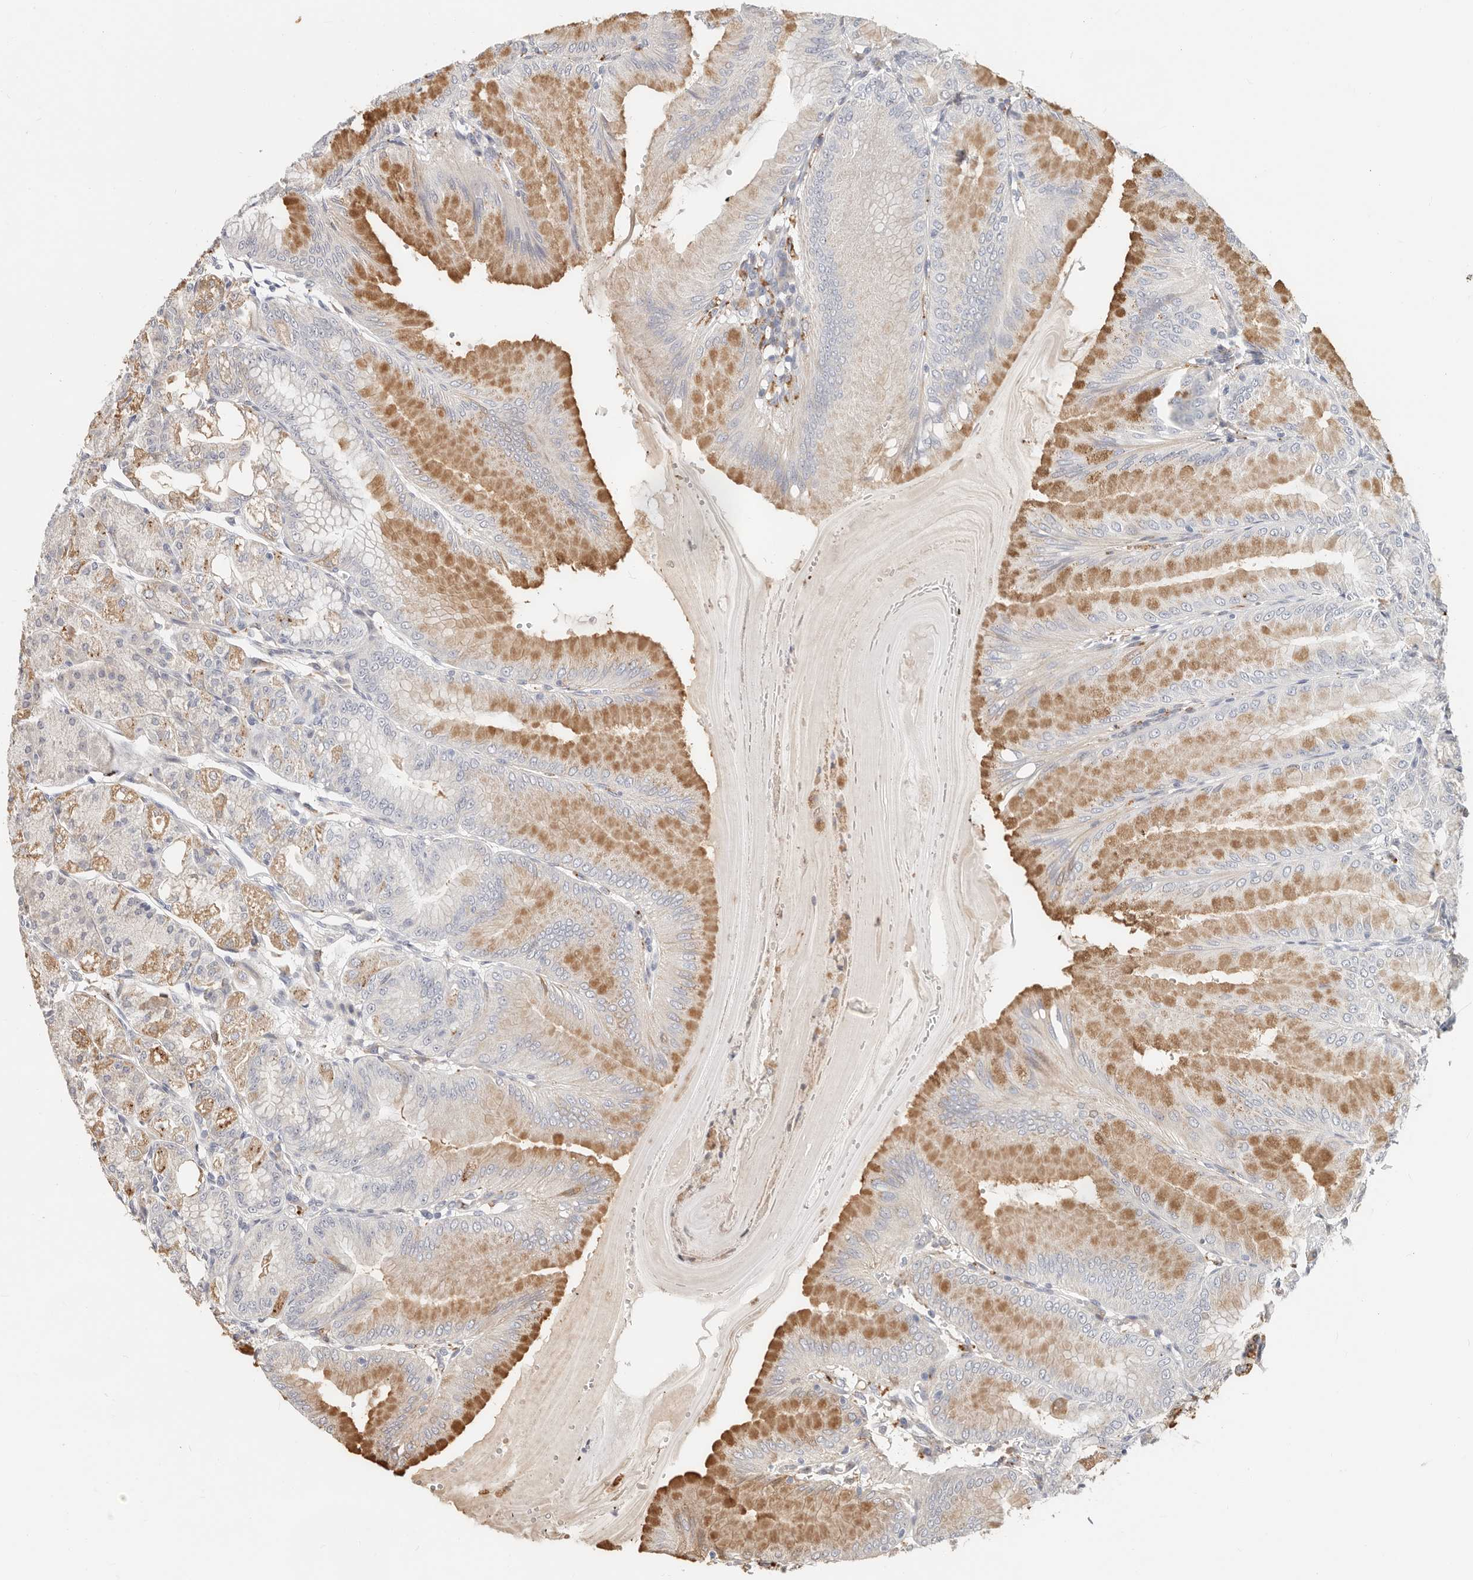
{"staining": {"intensity": "moderate", "quantity": "25%-75%", "location": "cytoplasmic/membranous"}, "tissue": "stomach", "cell_type": "Glandular cells", "image_type": "normal", "snomed": [{"axis": "morphology", "description": "Normal tissue, NOS"}, {"axis": "topography", "description": "Stomach, lower"}], "caption": "Immunohistochemical staining of unremarkable human stomach demonstrates 25%-75% levels of moderate cytoplasmic/membranous protein staining in approximately 25%-75% of glandular cells. The staining is performed using DAB (3,3'-diaminobenzidine) brown chromogen to label protein expression. The nuclei are counter-stained blue using hematoxylin.", "gene": "ZRANB1", "patient": {"sex": "male", "age": 71}}